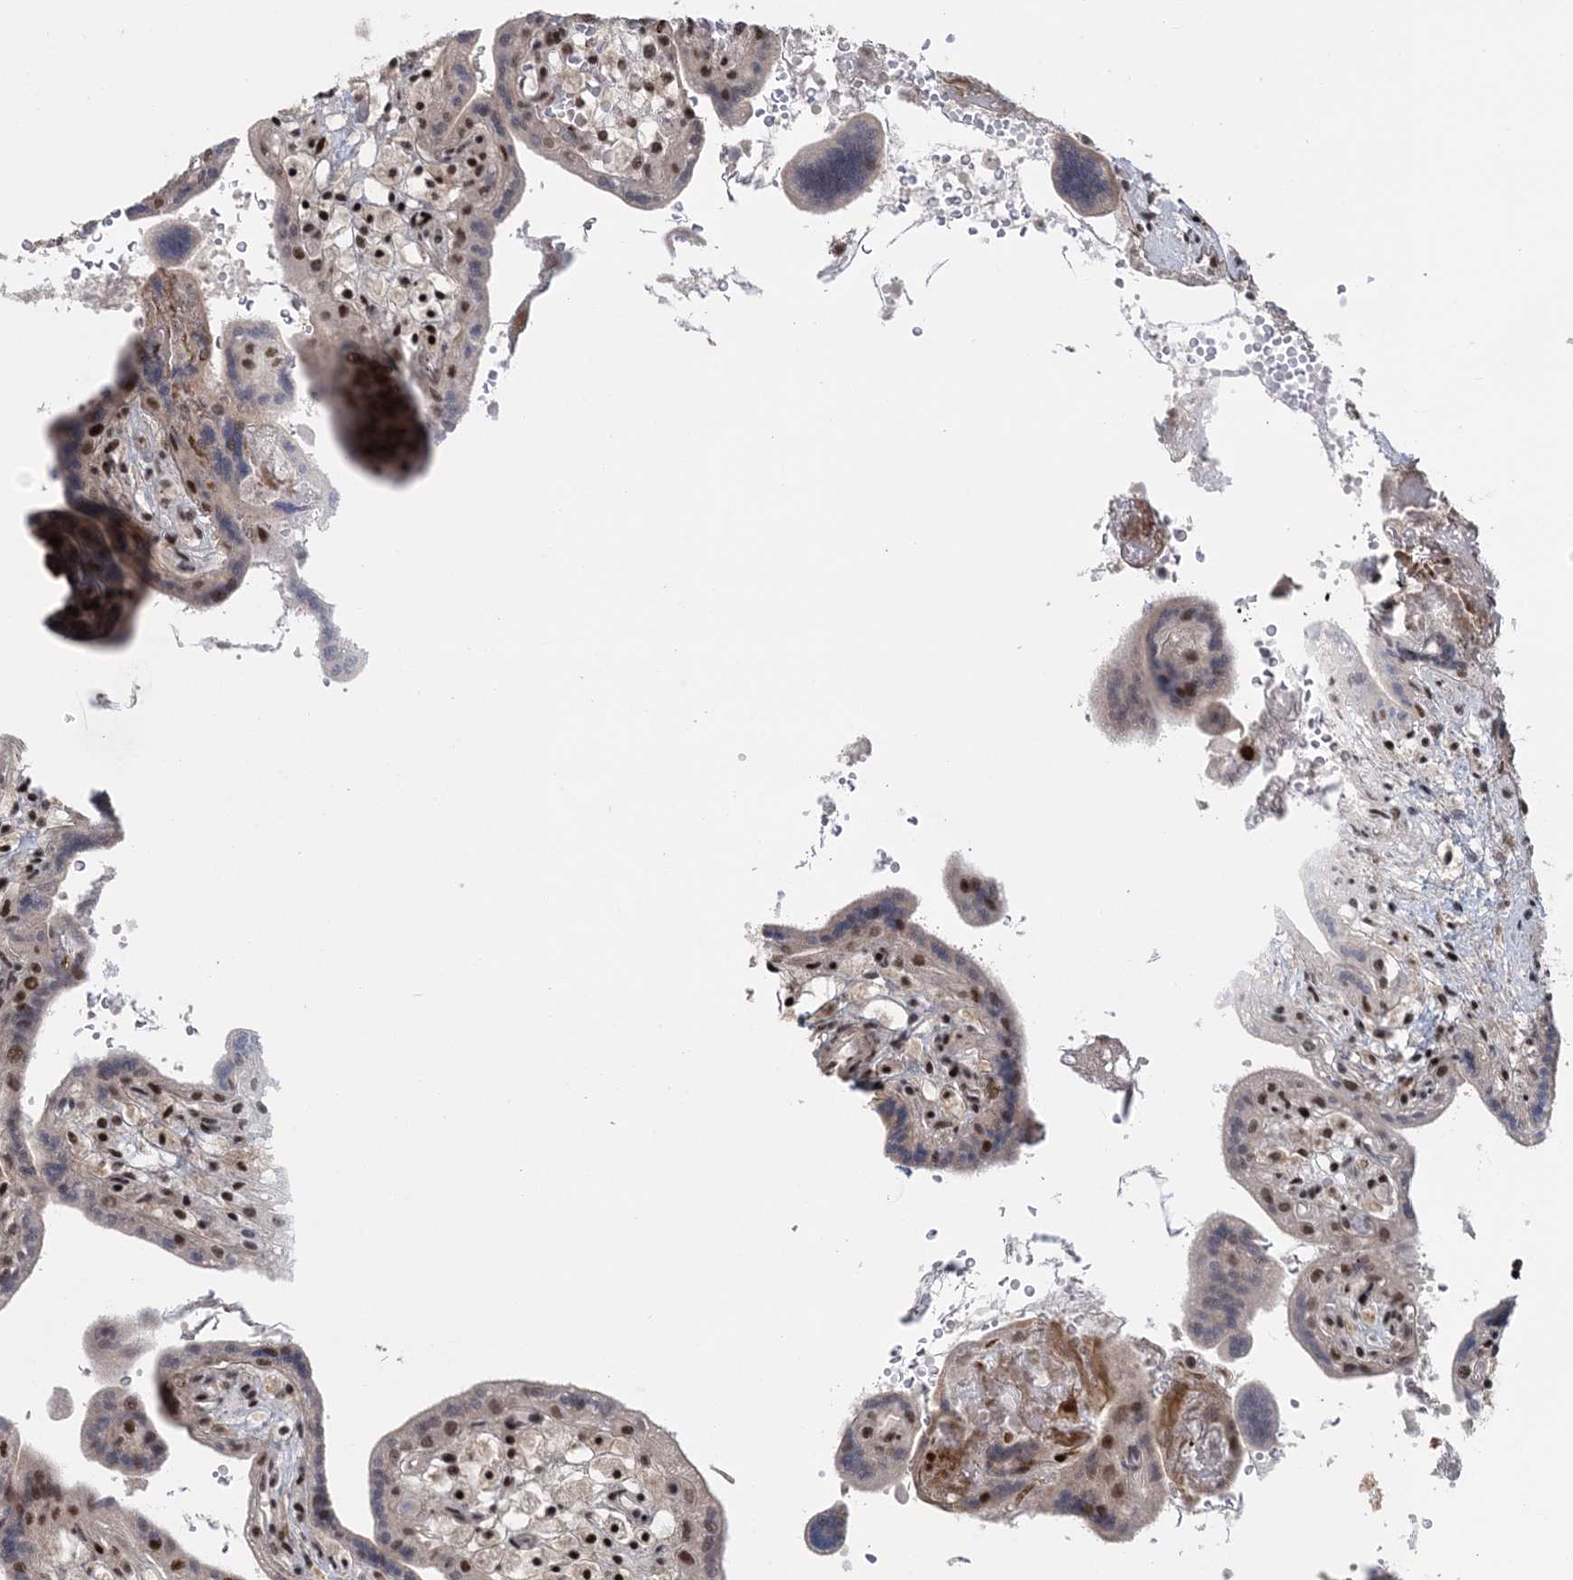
{"staining": {"intensity": "strong", "quantity": ">75%", "location": "cytoplasmic/membranous,nuclear"}, "tissue": "placenta", "cell_type": "Trophoblastic cells", "image_type": "normal", "snomed": [{"axis": "morphology", "description": "Normal tissue, NOS"}, {"axis": "topography", "description": "Placenta"}], "caption": "This micrograph reveals immunohistochemistry (IHC) staining of unremarkable human placenta, with high strong cytoplasmic/membranous,nuclear positivity in approximately >75% of trophoblastic cells.", "gene": "CWC22", "patient": {"sex": "female", "age": 37}}